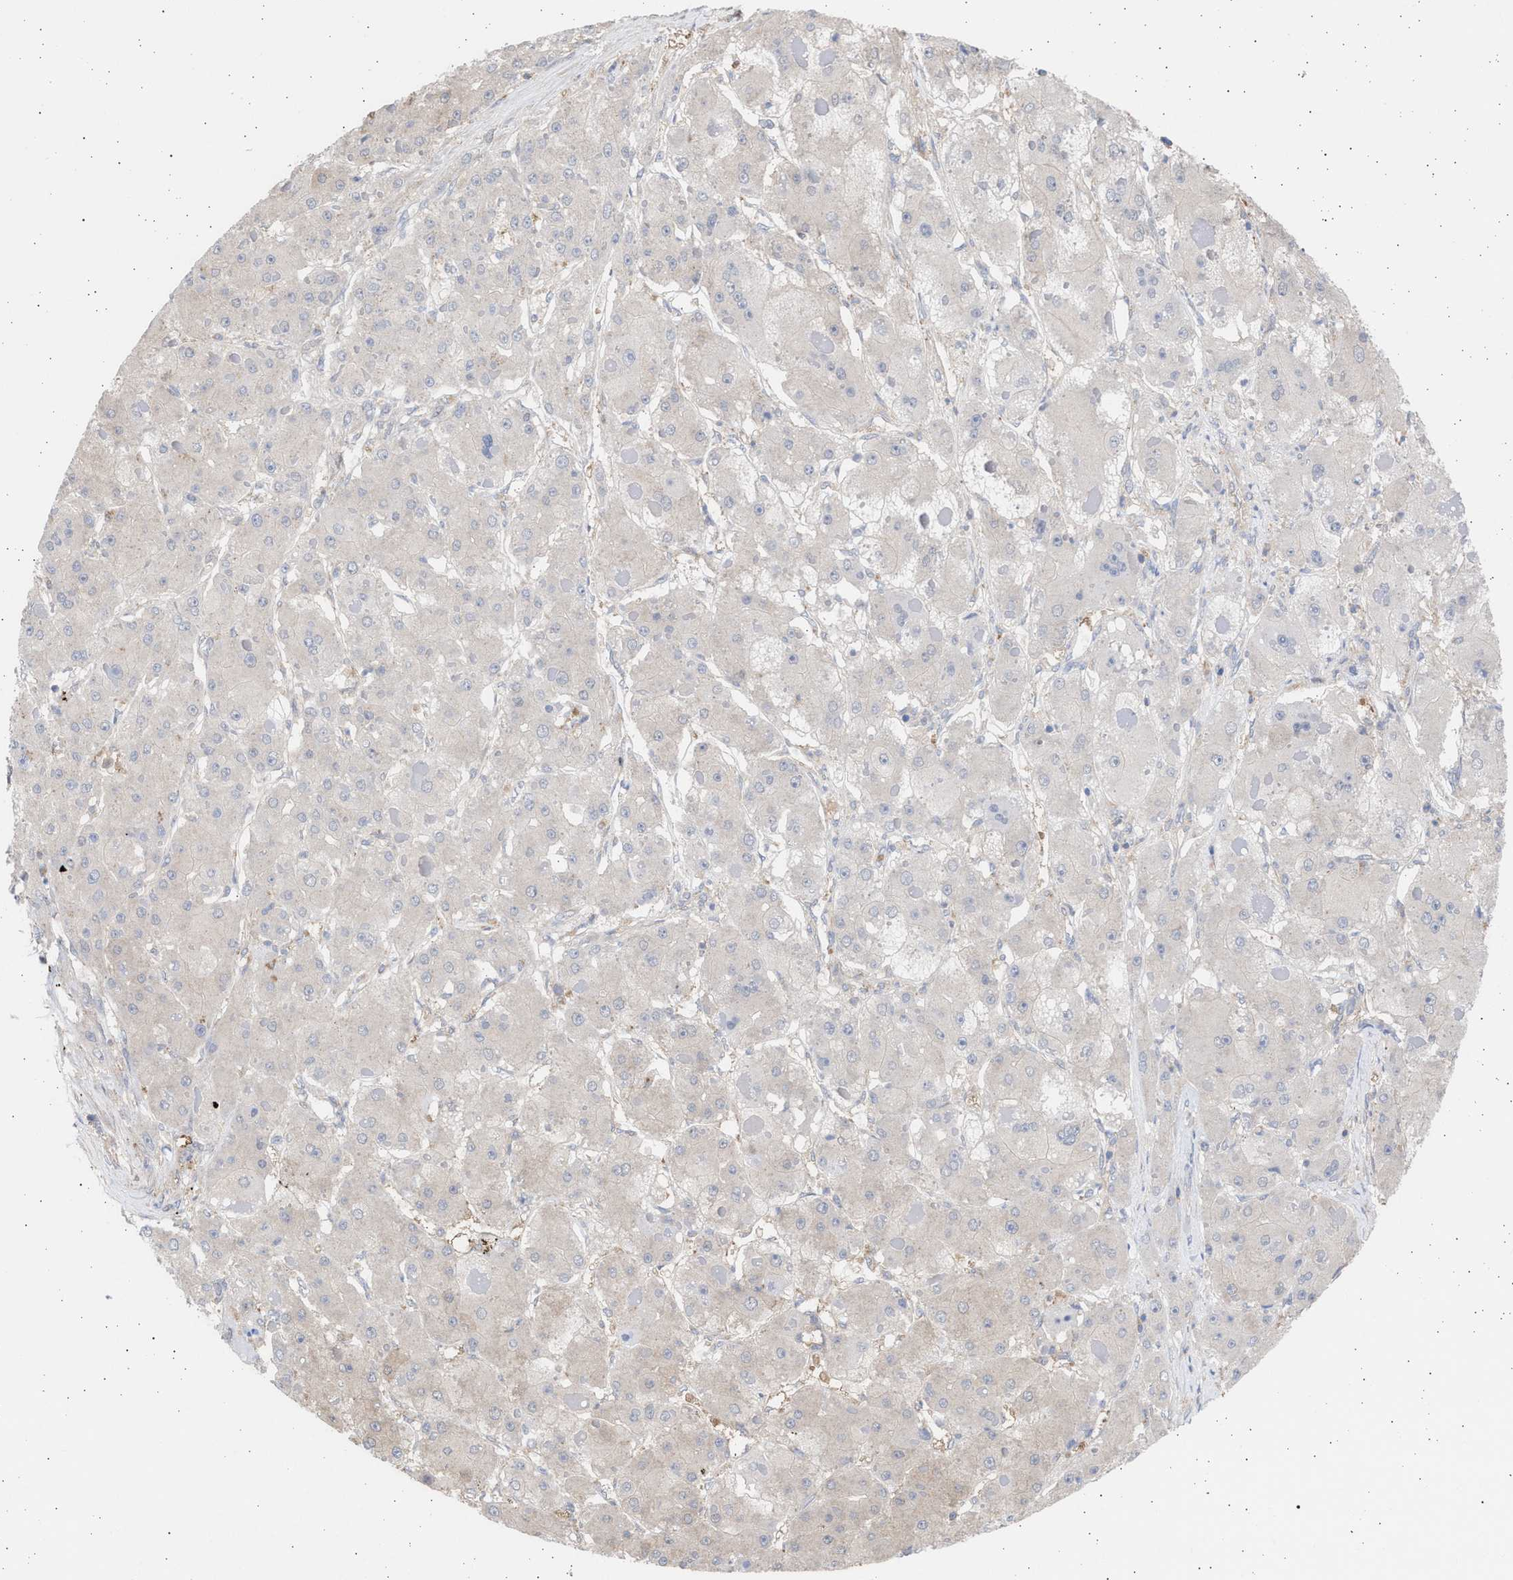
{"staining": {"intensity": "negative", "quantity": "none", "location": "none"}, "tissue": "liver cancer", "cell_type": "Tumor cells", "image_type": "cancer", "snomed": [{"axis": "morphology", "description": "Carcinoma, Hepatocellular, NOS"}, {"axis": "topography", "description": "Liver"}], "caption": "The IHC photomicrograph has no significant staining in tumor cells of liver hepatocellular carcinoma tissue. Nuclei are stained in blue.", "gene": "ALDOC", "patient": {"sex": "female", "age": 73}}